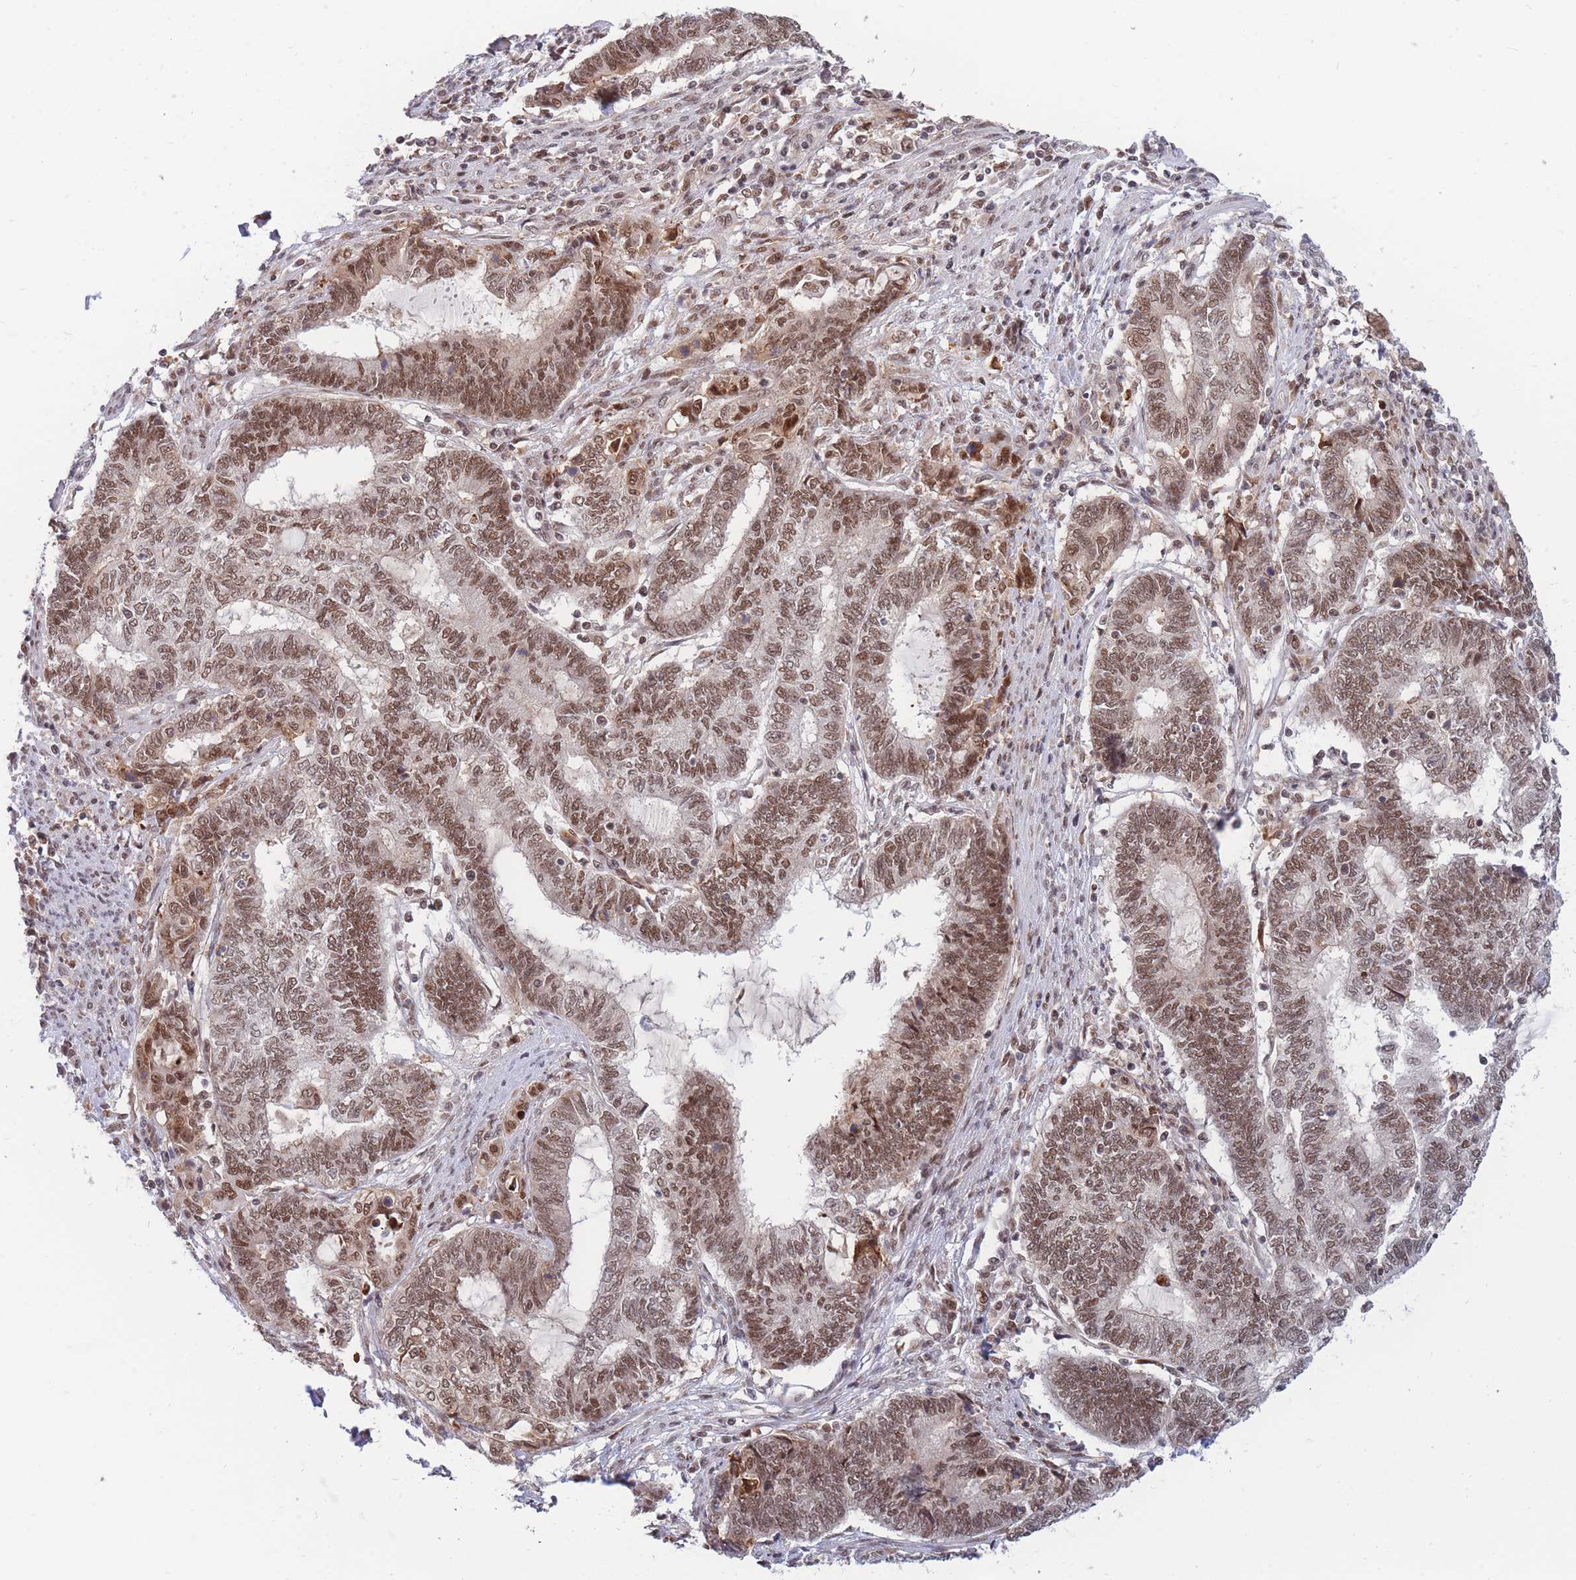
{"staining": {"intensity": "moderate", "quantity": ">75%", "location": "cytoplasmic/membranous,nuclear"}, "tissue": "endometrial cancer", "cell_type": "Tumor cells", "image_type": "cancer", "snomed": [{"axis": "morphology", "description": "Adenocarcinoma, NOS"}, {"axis": "topography", "description": "Uterus"}, {"axis": "topography", "description": "Endometrium"}], "caption": "A brown stain labels moderate cytoplasmic/membranous and nuclear positivity of a protein in adenocarcinoma (endometrial) tumor cells.", "gene": "BOD1L1", "patient": {"sex": "female", "age": 70}}